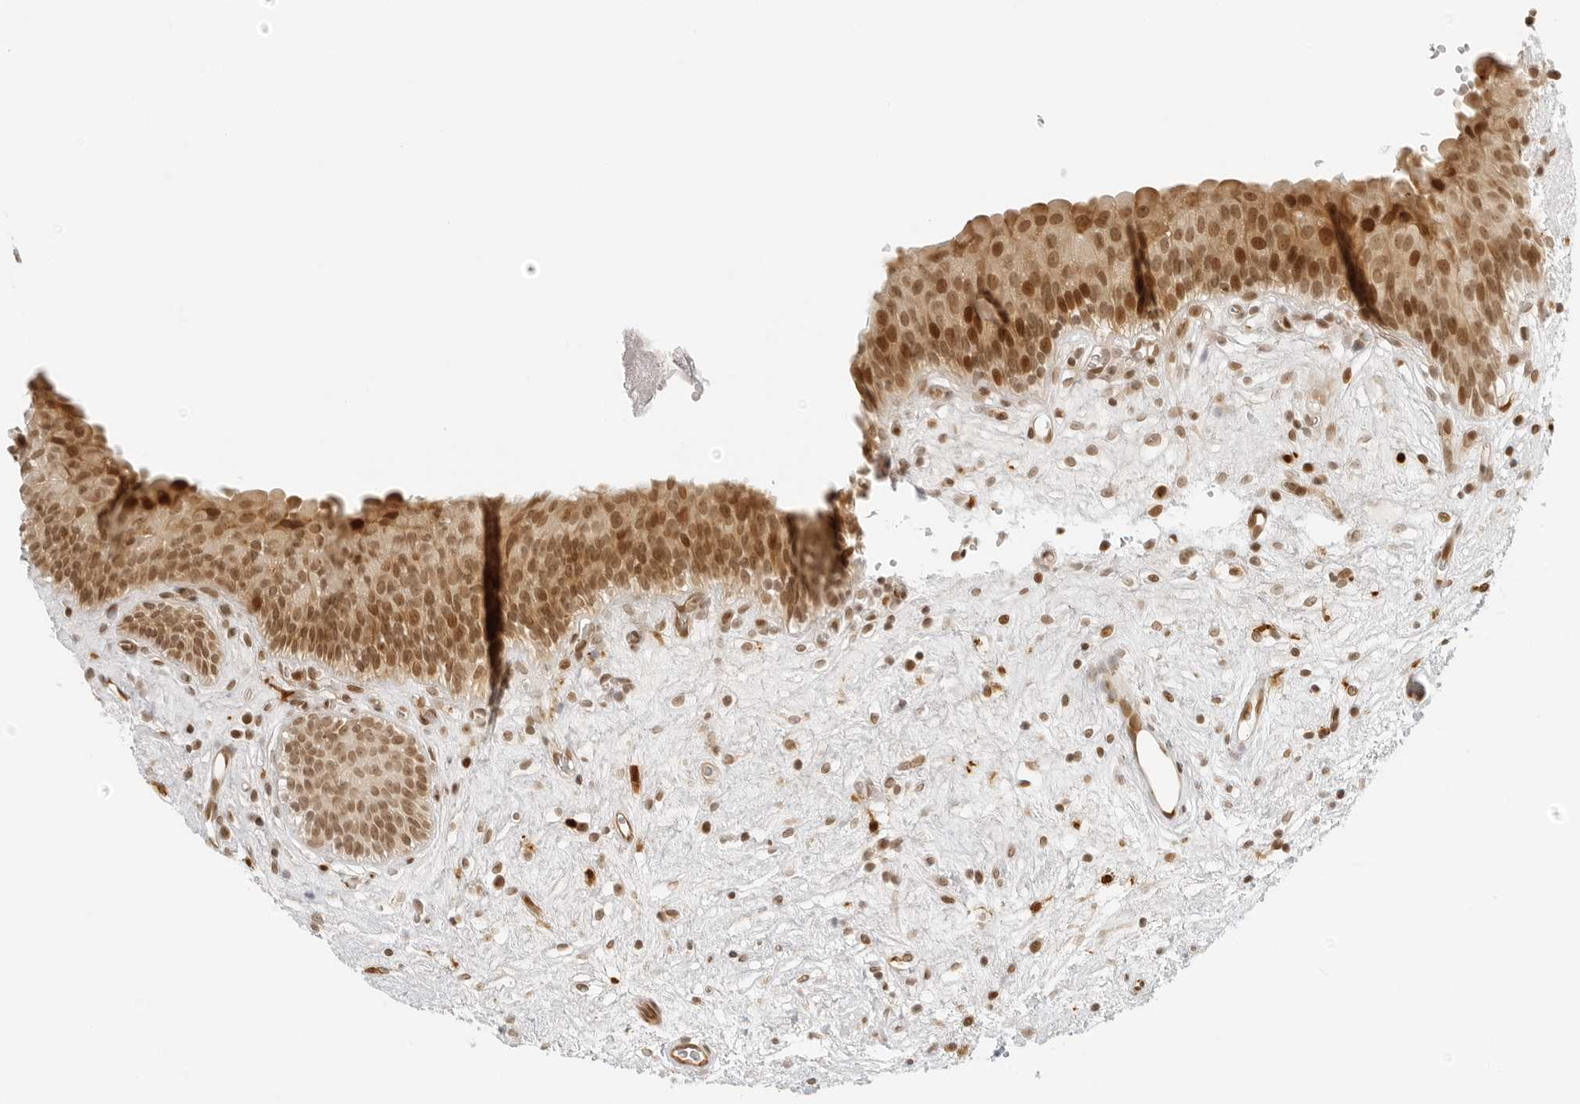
{"staining": {"intensity": "moderate", "quantity": ">75%", "location": "nuclear"}, "tissue": "urinary bladder", "cell_type": "Urothelial cells", "image_type": "normal", "snomed": [{"axis": "morphology", "description": "Normal tissue, NOS"}, {"axis": "topography", "description": "Urinary bladder"}], "caption": "A high-resolution photomicrograph shows immunohistochemistry (IHC) staining of unremarkable urinary bladder, which reveals moderate nuclear staining in about >75% of urothelial cells.", "gene": "ZNF407", "patient": {"sex": "male", "age": 83}}